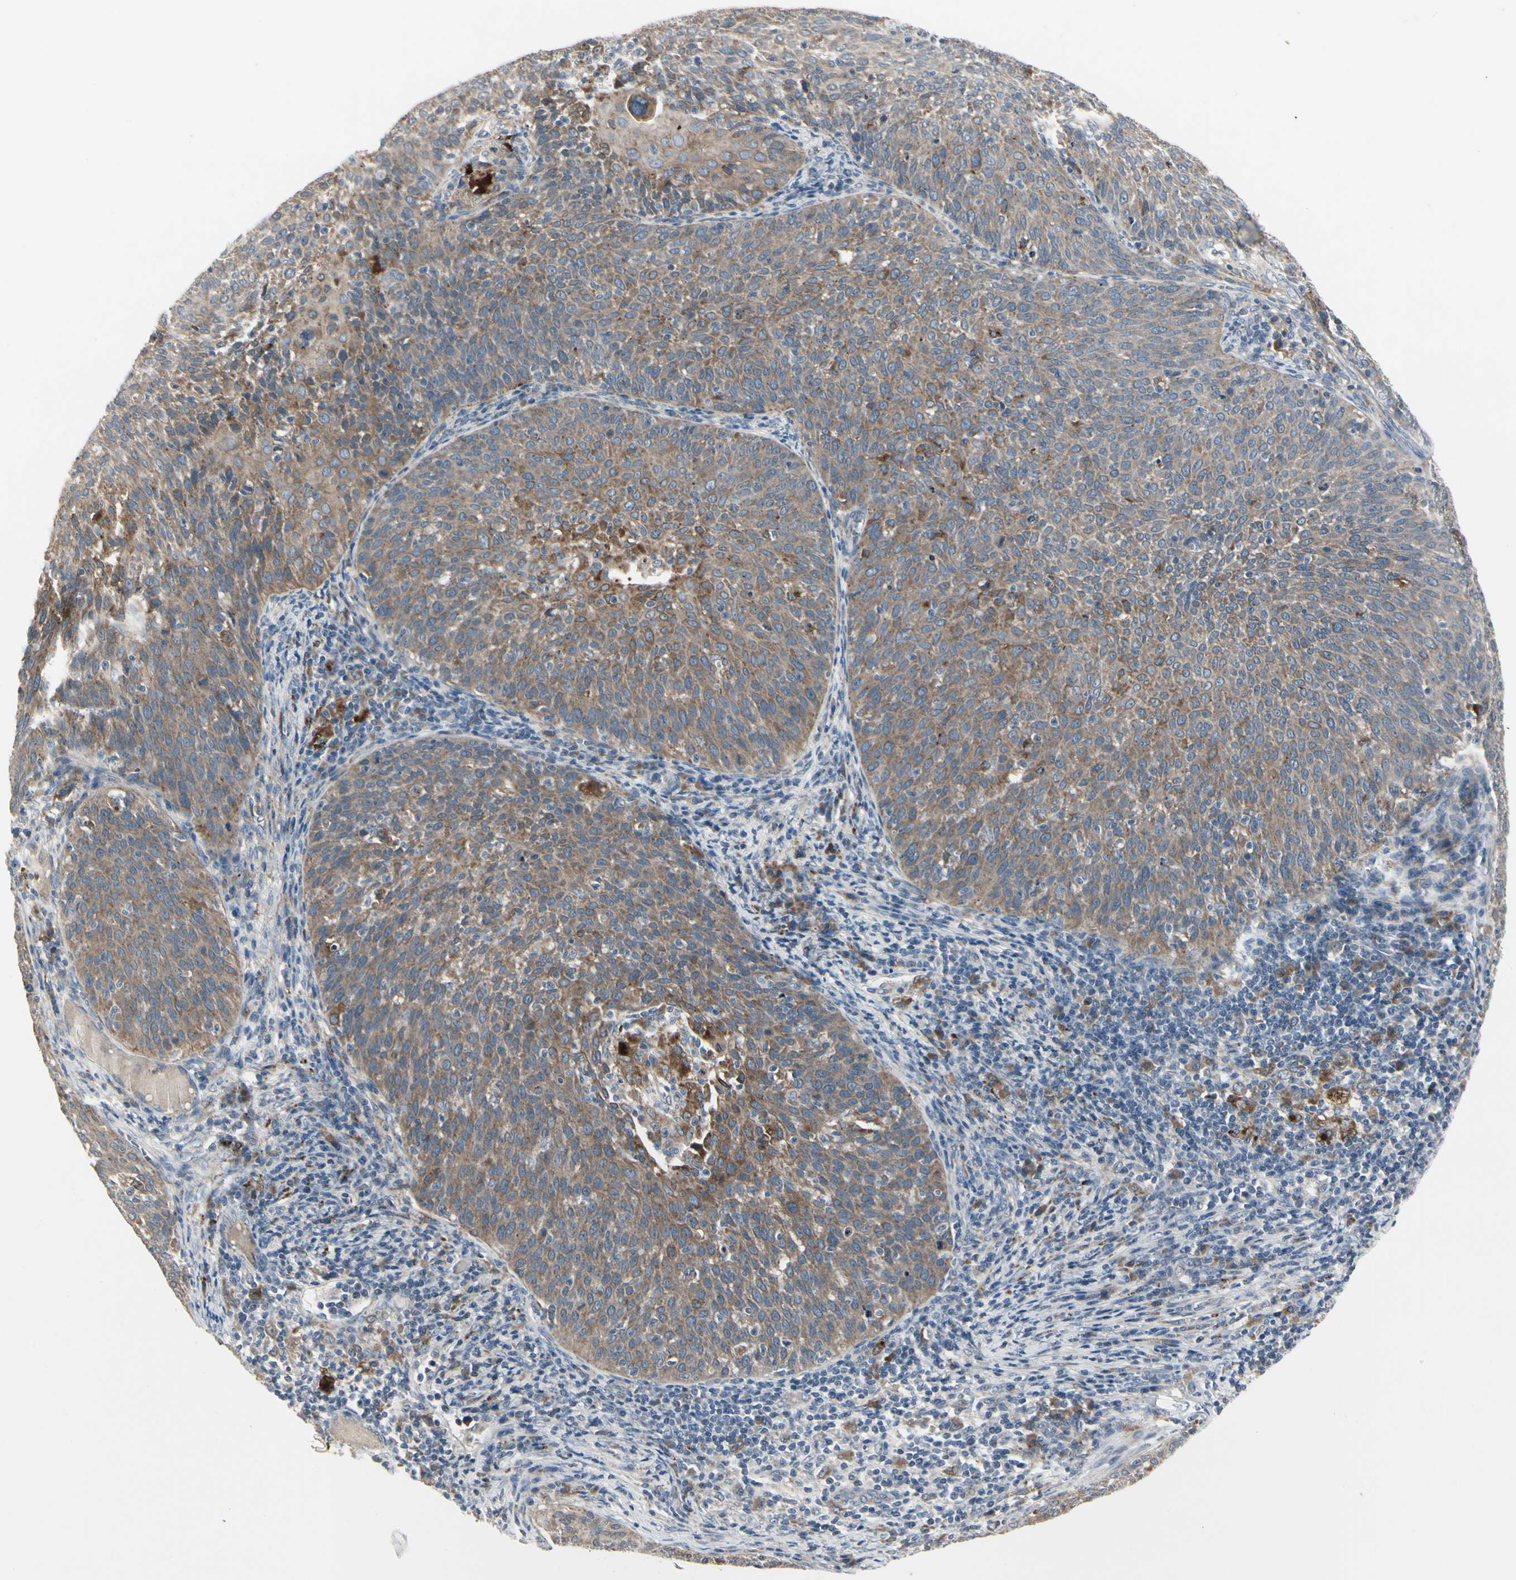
{"staining": {"intensity": "moderate", "quantity": ">75%", "location": "cytoplasmic/membranous"}, "tissue": "cervical cancer", "cell_type": "Tumor cells", "image_type": "cancer", "snomed": [{"axis": "morphology", "description": "Squamous cell carcinoma, NOS"}, {"axis": "topography", "description": "Cervix"}], "caption": "An image of human squamous cell carcinoma (cervical) stained for a protein shows moderate cytoplasmic/membranous brown staining in tumor cells.", "gene": "GRN", "patient": {"sex": "female", "age": 38}}